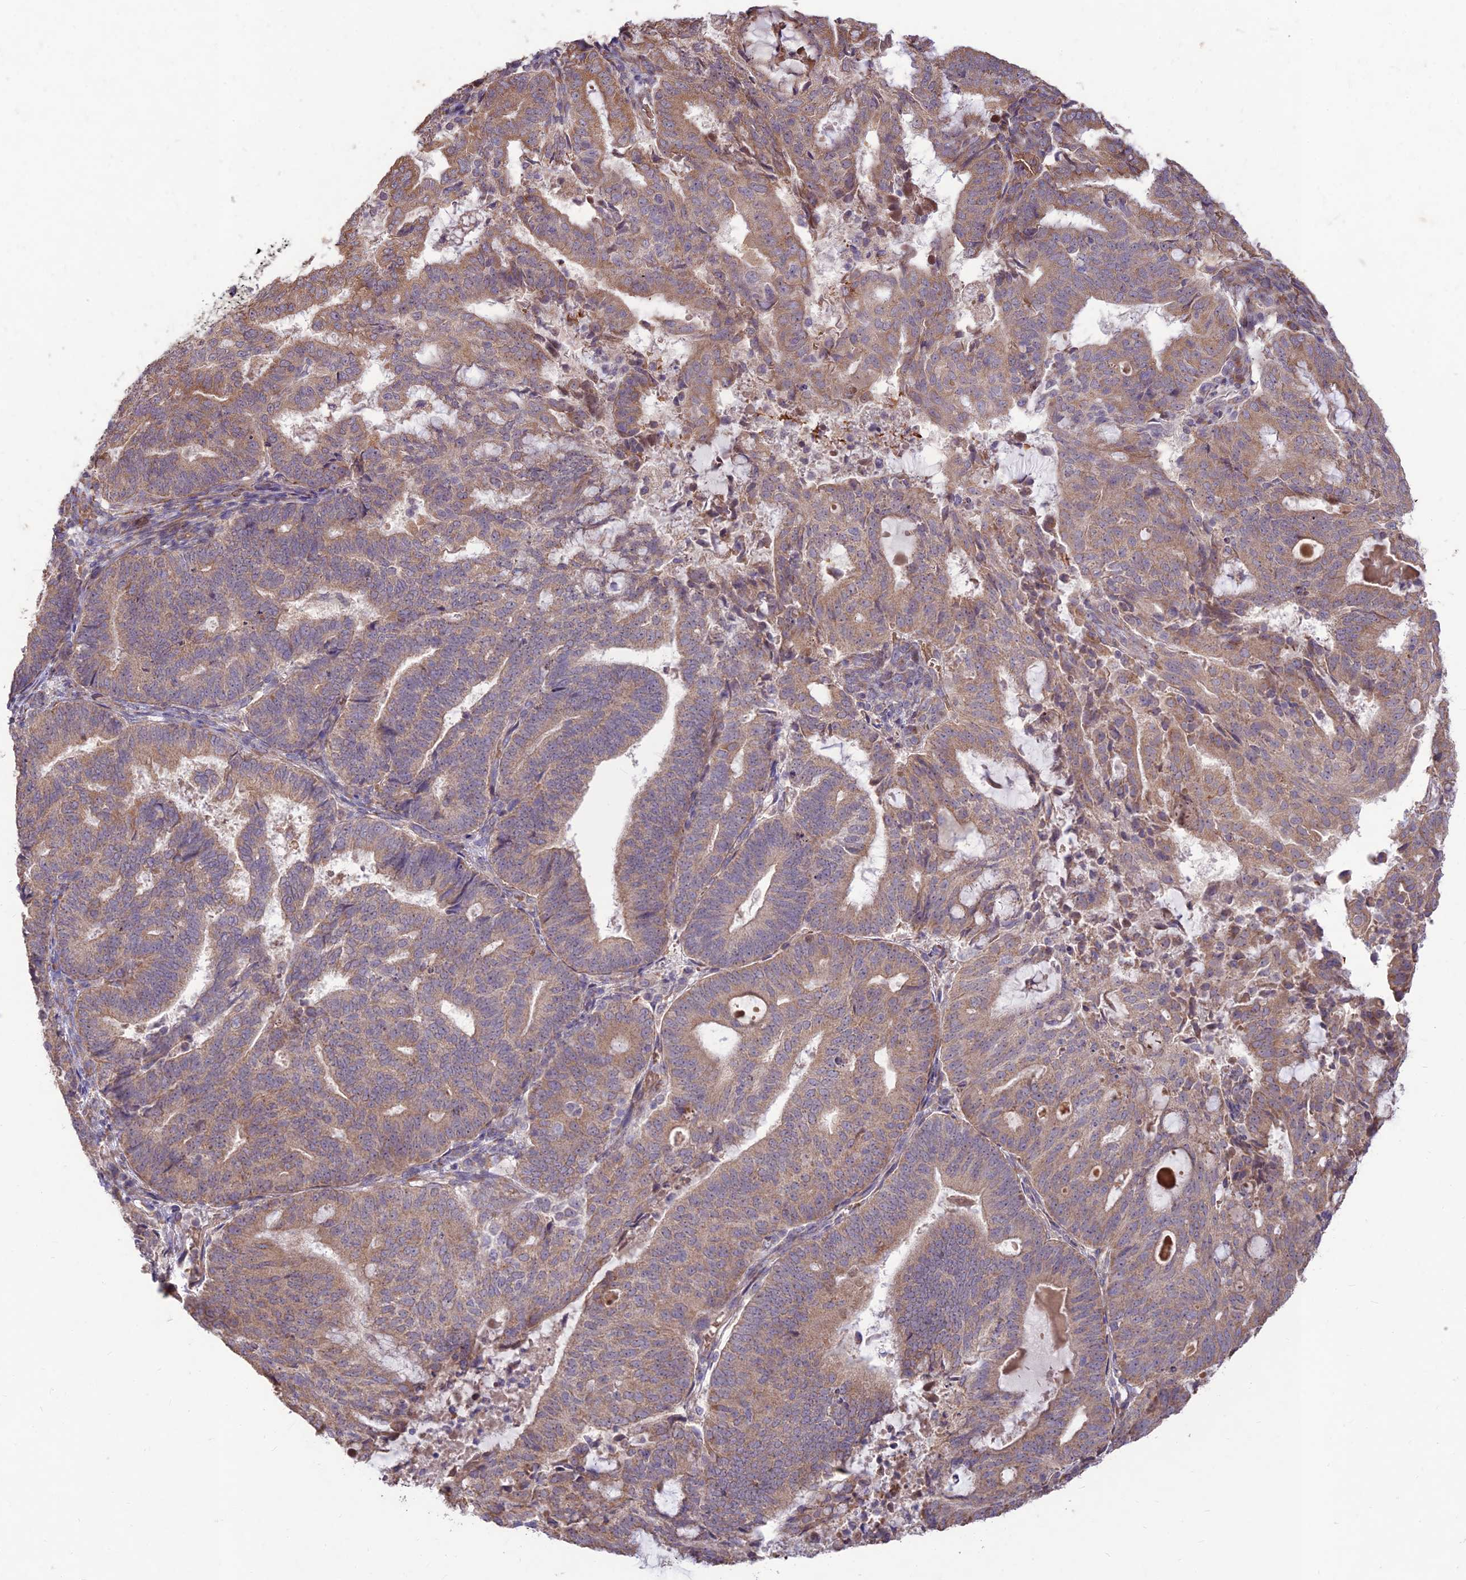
{"staining": {"intensity": "moderate", "quantity": ">75%", "location": "cytoplasmic/membranous"}, "tissue": "endometrial cancer", "cell_type": "Tumor cells", "image_type": "cancer", "snomed": [{"axis": "morphology", "description": "Adenocarcinoma, NOS"}, {"axis": "topography", "description": "Endometrium"}], "caption": "Tumor cells demonstrate medium levels of moderate cytoplasmic/membranous expression in approximately >75% of cells in endometrial cancer.", "gene": "PPP1R11", "patient": {"sex": "female", "age": 70}}